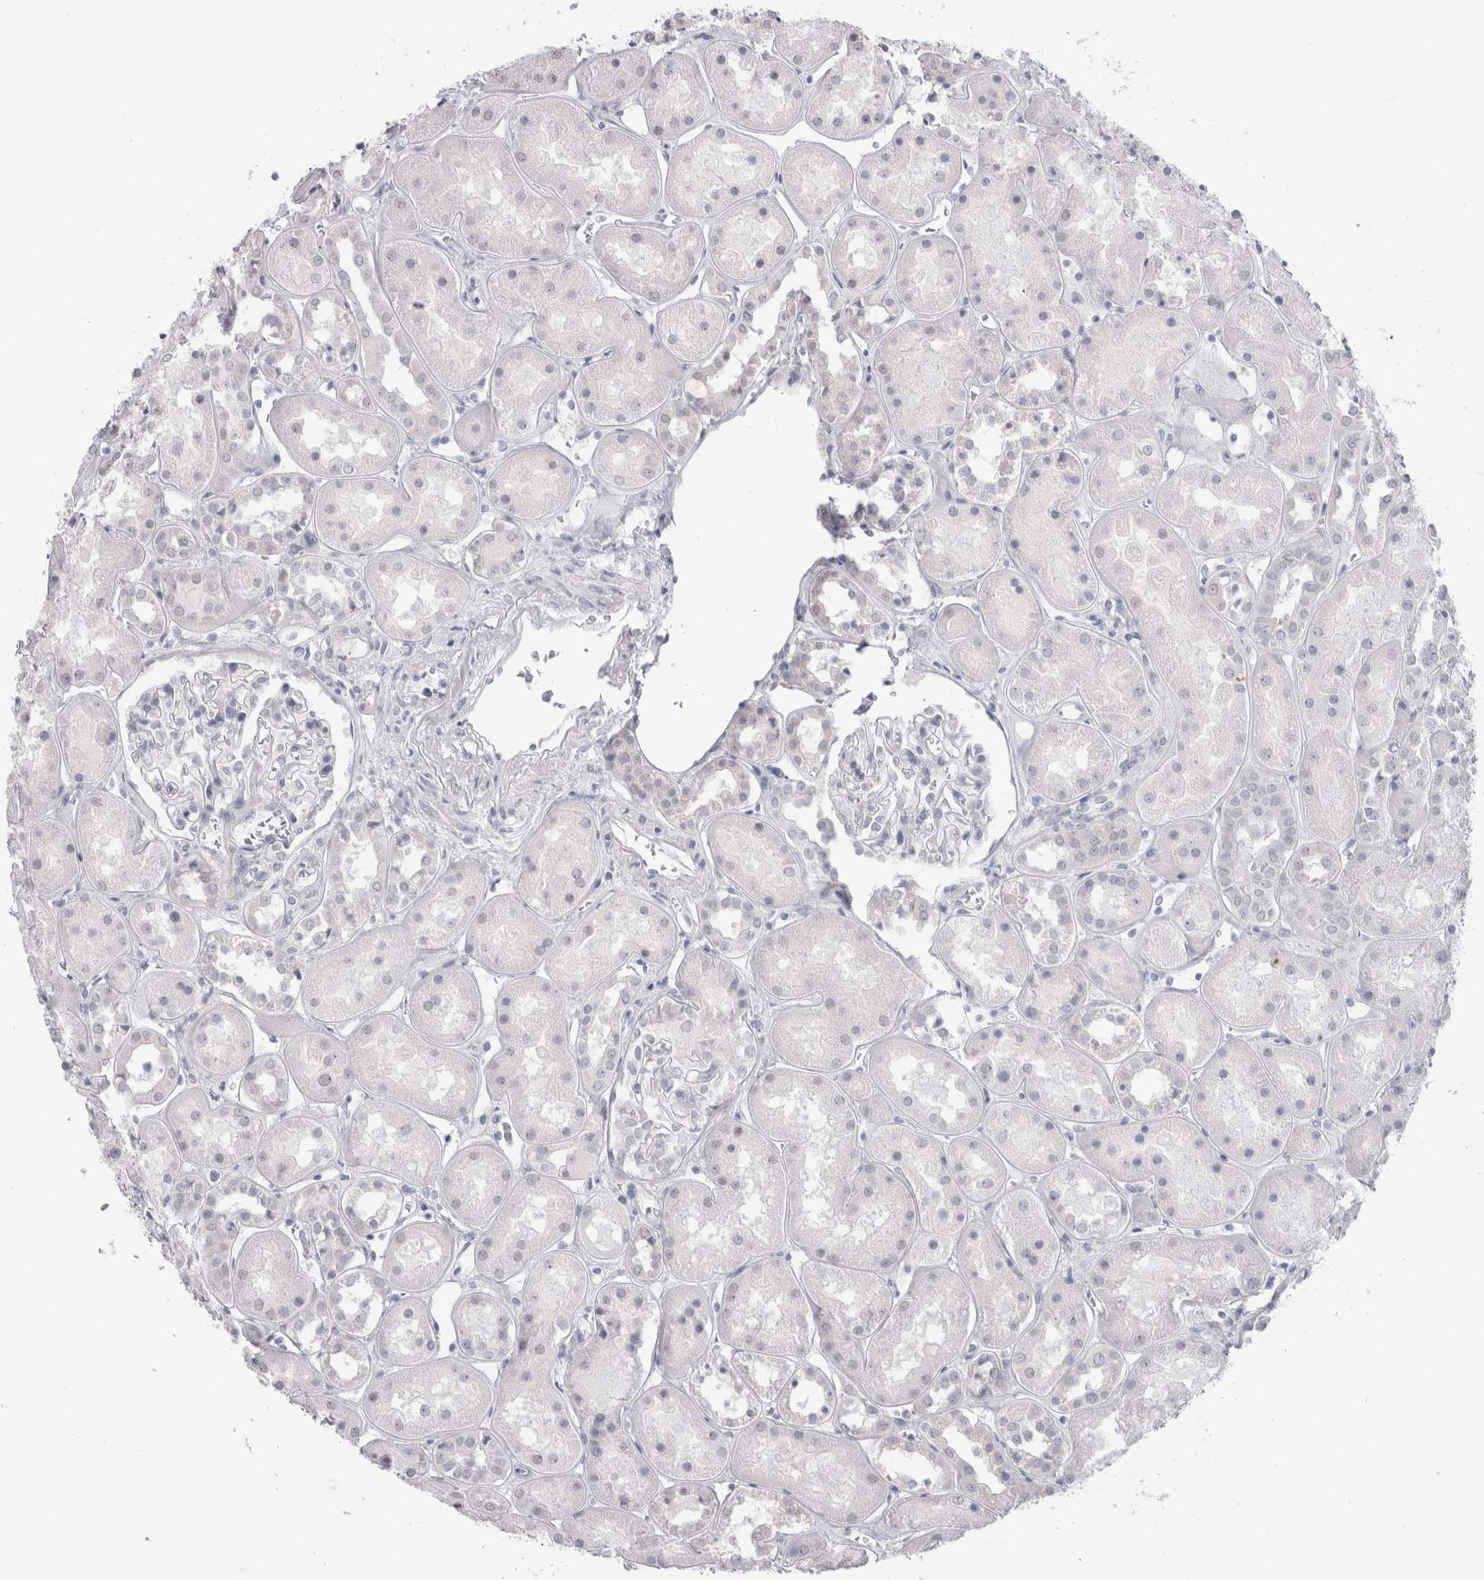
{"staining": {"intensity": "negative", "quantity": "none", "location": "none"}, "tissue": "kidney", "cell_type": "Cells in glomeruli", "image_type": "normal", "snomed": [{"axis": "morphology", "description": "Normal tissue, NOS"}, {"axis": "topography", "description": "Kidney"}], "caption": "High power microscopy histopathology image of an immunohistochemistry (IHC) micrograph of unremarkable kidney, revealing no significant expression in cells in glomeruli.", "gene": "CDH17", "patient": {"sex": "male", "age": 70}}